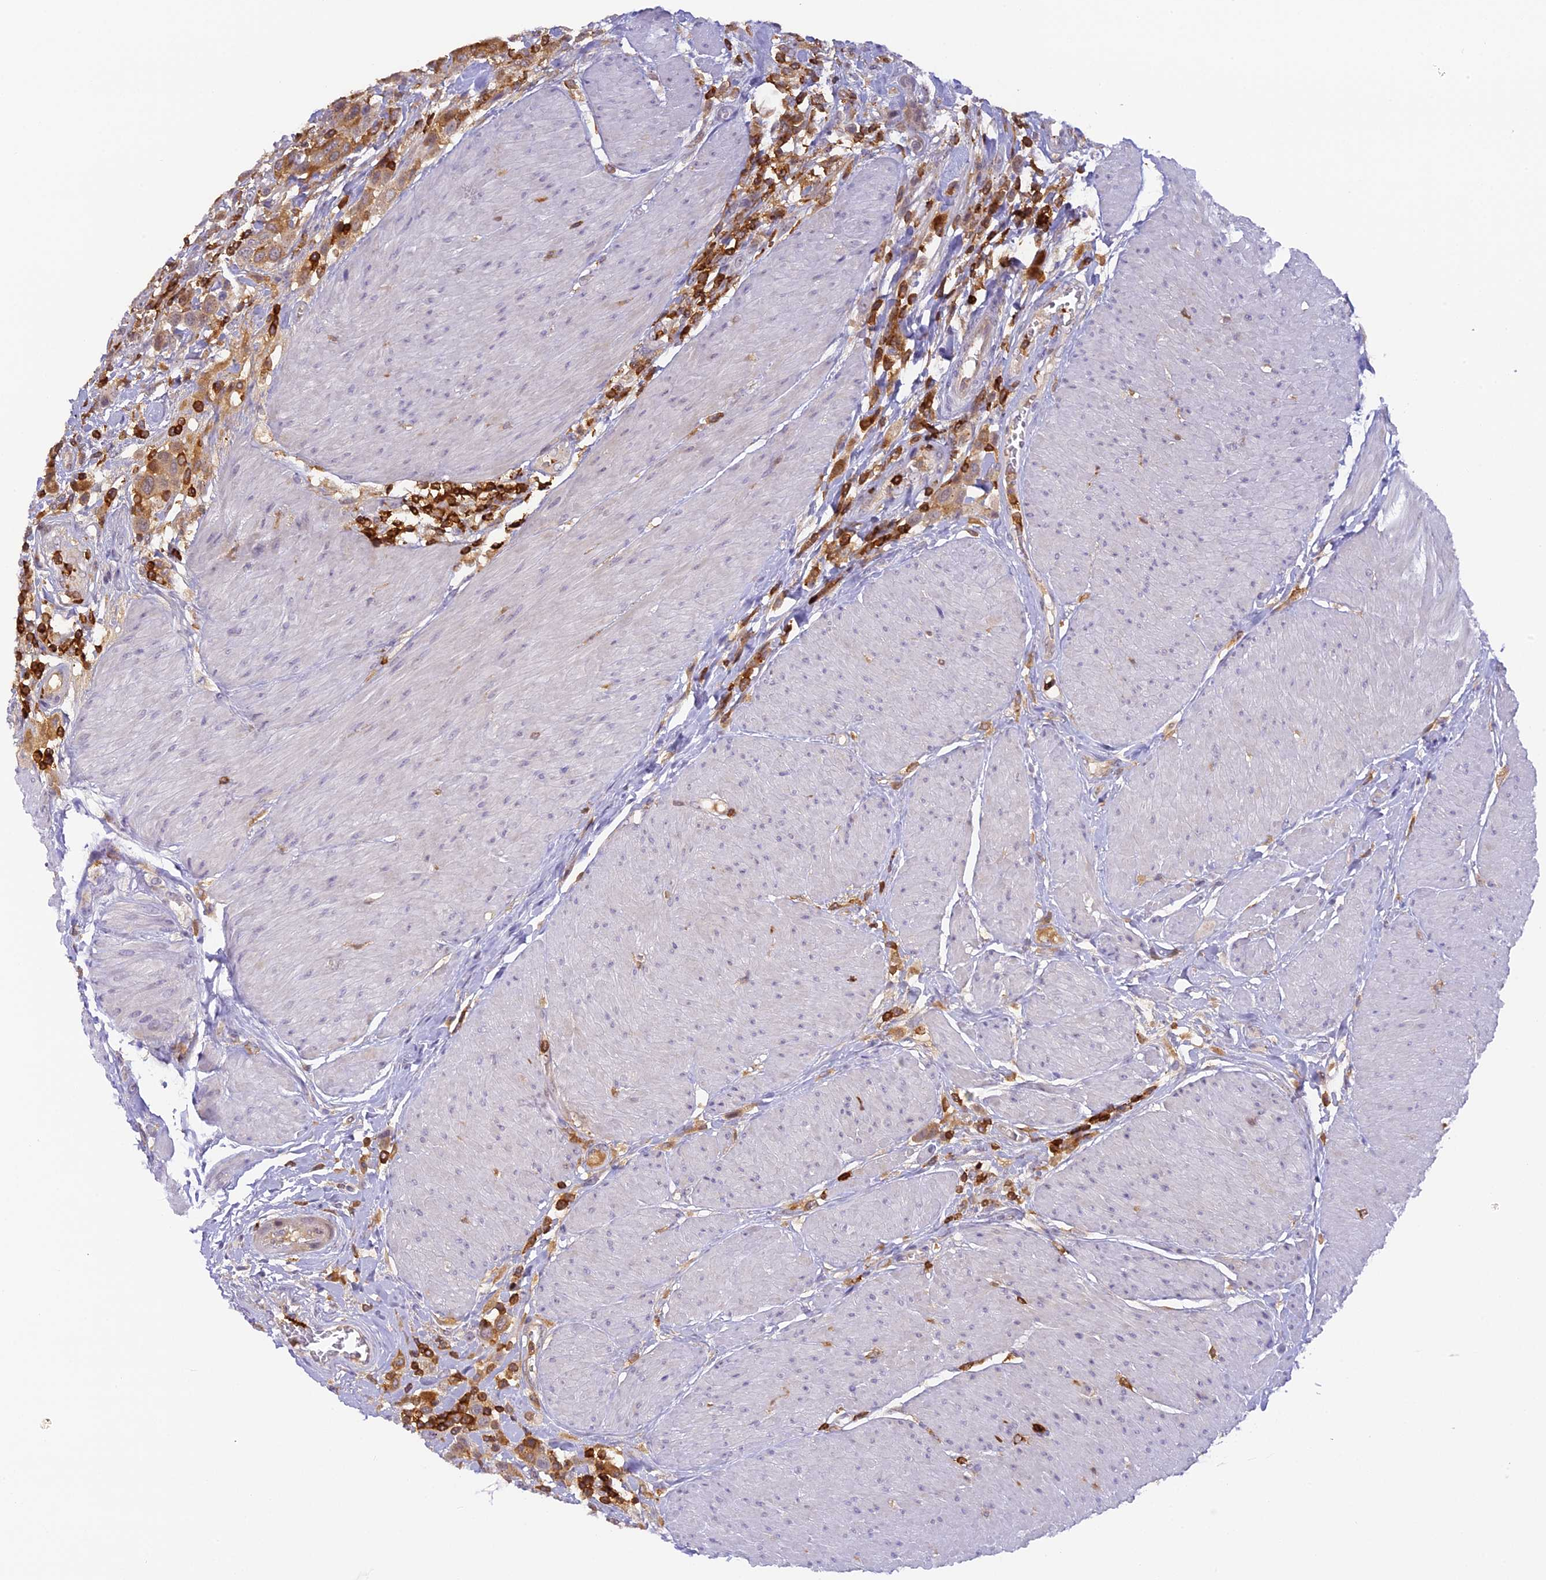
{"staining": {"intensity": "moderate", "quantity": ">75%", "location": "cytoplasmic/membranous"}, "tissue": "urothelial cancer", "cell_type": "Tumor cells", "image_type": "cancer", "snomed": [{"axis": "morphology", "description": "Urothelial carcinoma, High grade"}, {"axis": "topography", "description": "Urinary bladder"}], "caption": "Urothelial cancer stained with DAB IHC exhibits medium levels of moderate cytoplasmic/membranous staining in approximately >75% of tumor cells.", "gene": "FYB1", "patient": {"sex": "male", "age": 50}}